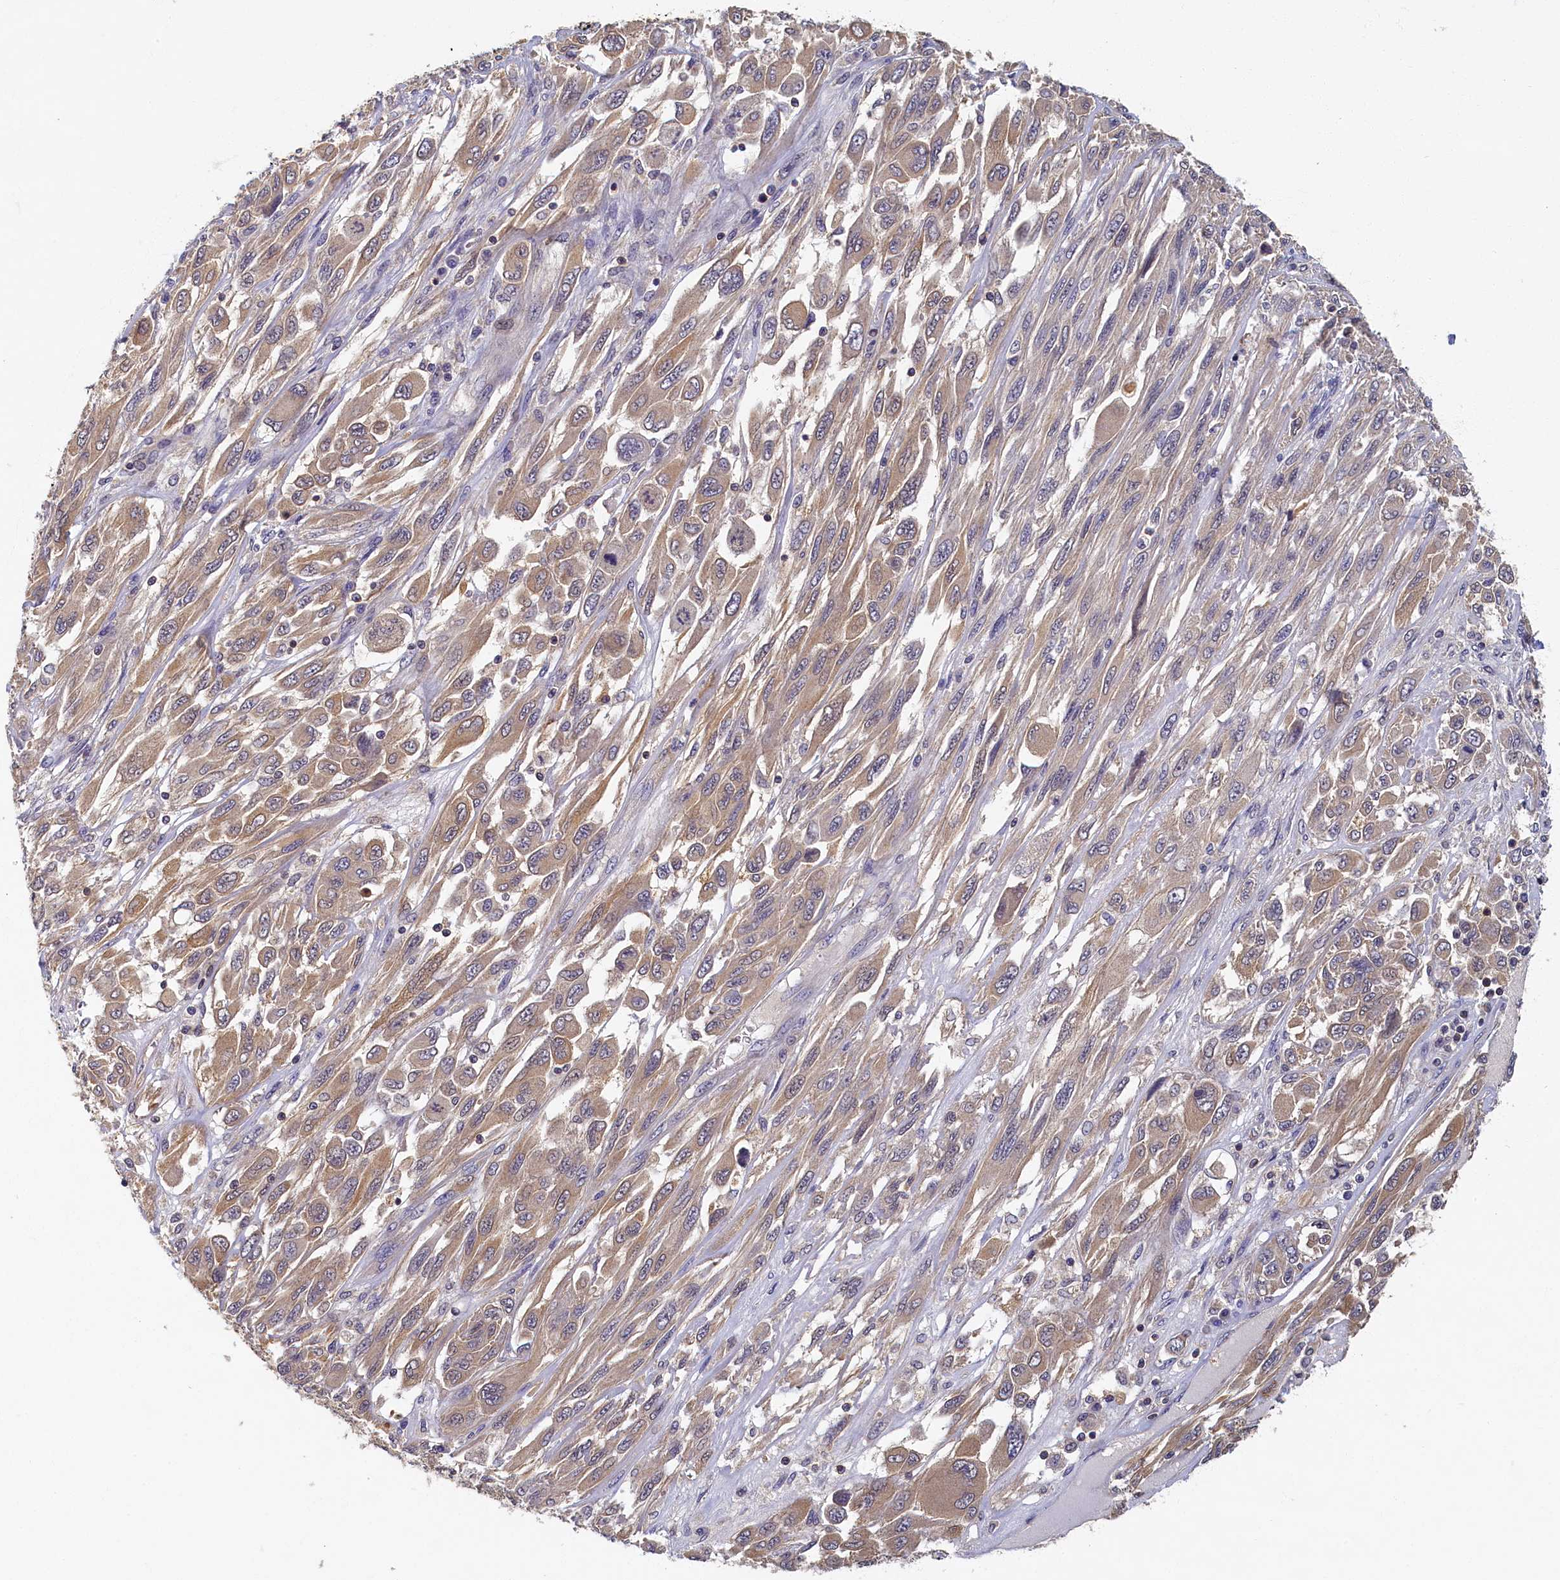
{"staining": {"intensity": "moderate", "quantity": "25%-75%", "location": "cytoplasmic/membranous"}, "tissue": "melanoma", "cell_type": "Tumor cells", "image_type": "cancer", "snomed": [{"axis": "morphology", "description": "Malignant melanoma, NOS"}, {"axis": "topography", "description": "Skin"}], "caption": "Malignant melanoma stained for a protein exhibits moderate cytoplasmic/membranous positivity in tumor cells.", "gene": "TBCB", "patient": {"sex": "female", "age": 91}}